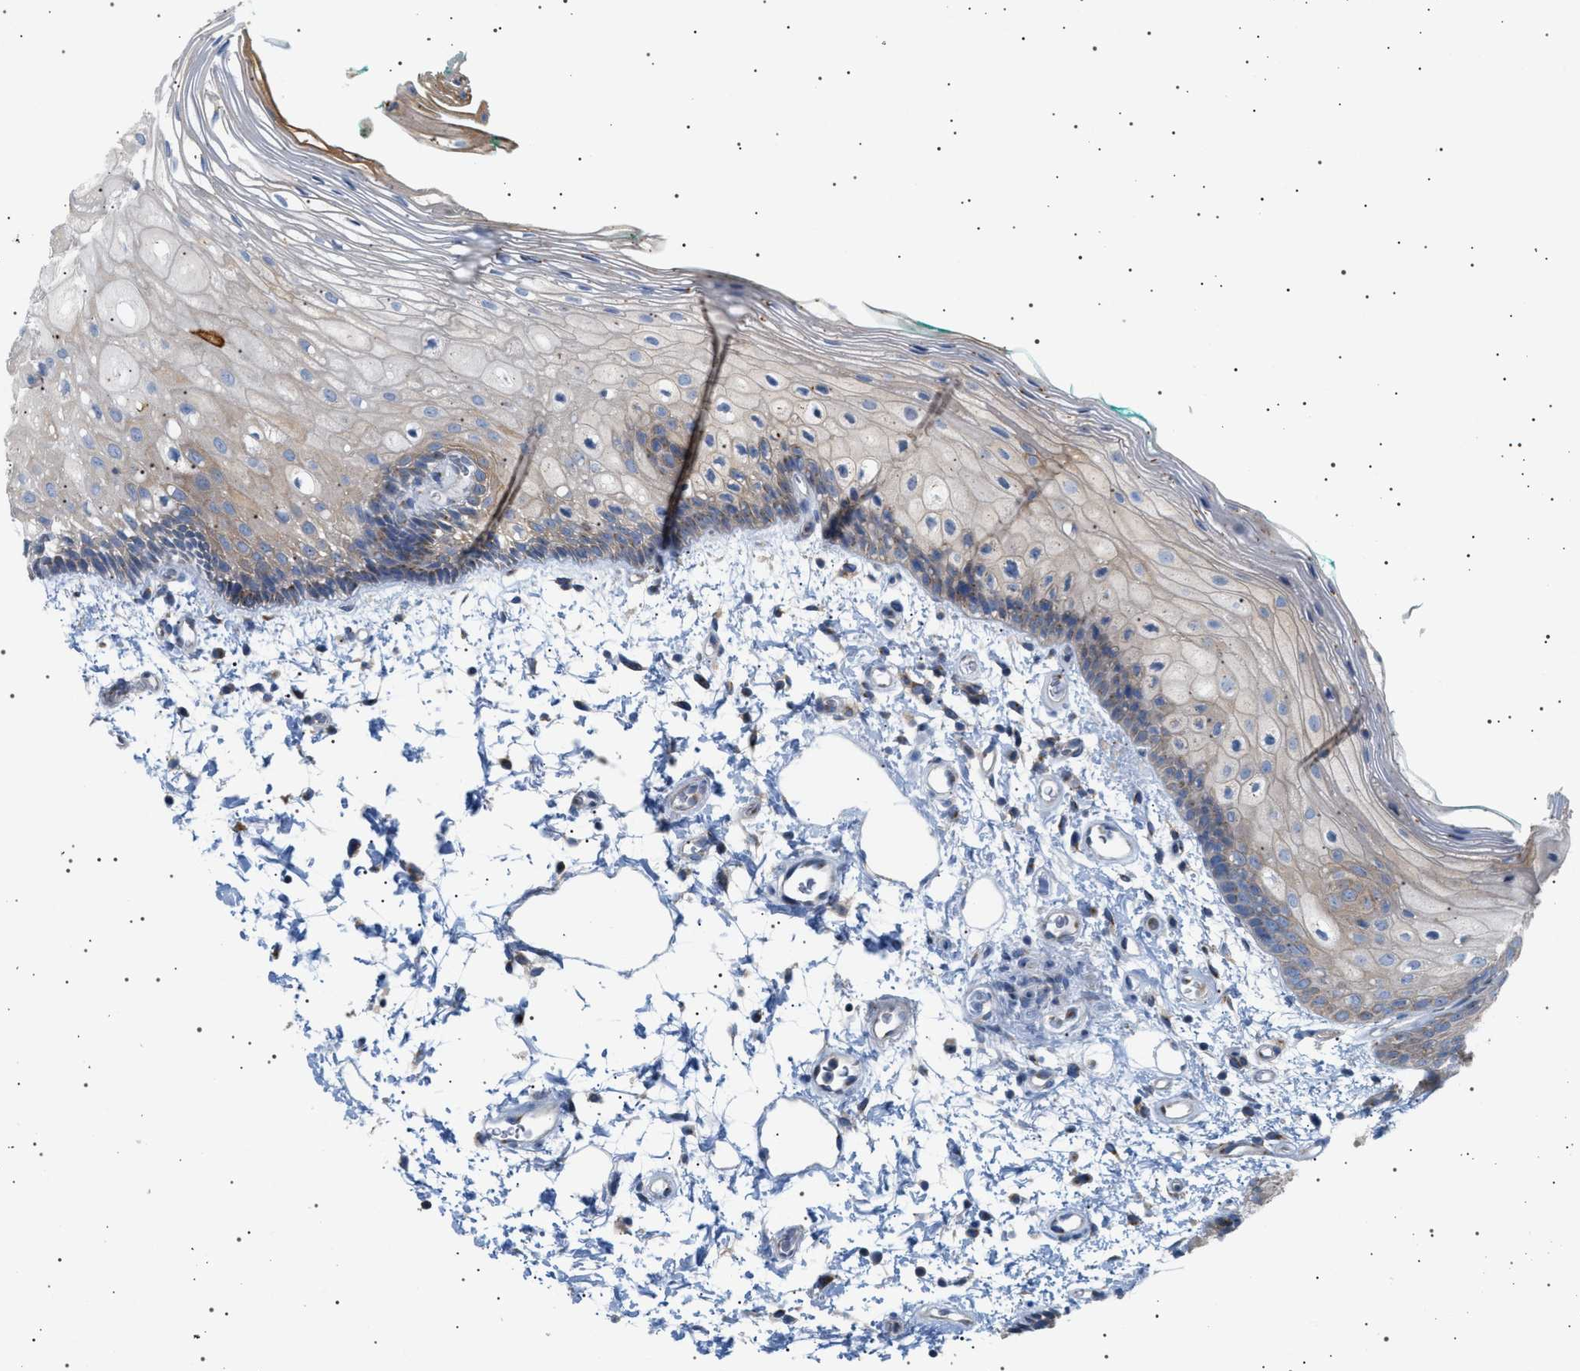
{"staining": {"intensity": "moderate", "quantity": "25%-75%", "location": "cytoplasmic/membranous"}, "tissue": "oral mucosa", "cell_type": "Squamous epithelial cells", "image_type": "normal", "snomed": [{"axis": "morphology", "description": "Normal tissue, NOS"}, {"axis": "topography", "description": "Skeletal muscle"}, {"axis": "topography", "description": "Oral tissue"}, {"axis": "topography", "description": "Peripheral nerve tissue"}], "caption": "There is medium levels of moderate cytoplasmic/membranous staining in squamous epithelial cells of unremarkable oral mucosa, as demonstrated by immunohistochemical staining (brown color).", "gene": "ADCY10", "patient": {"sex": "female", "age": 84}}